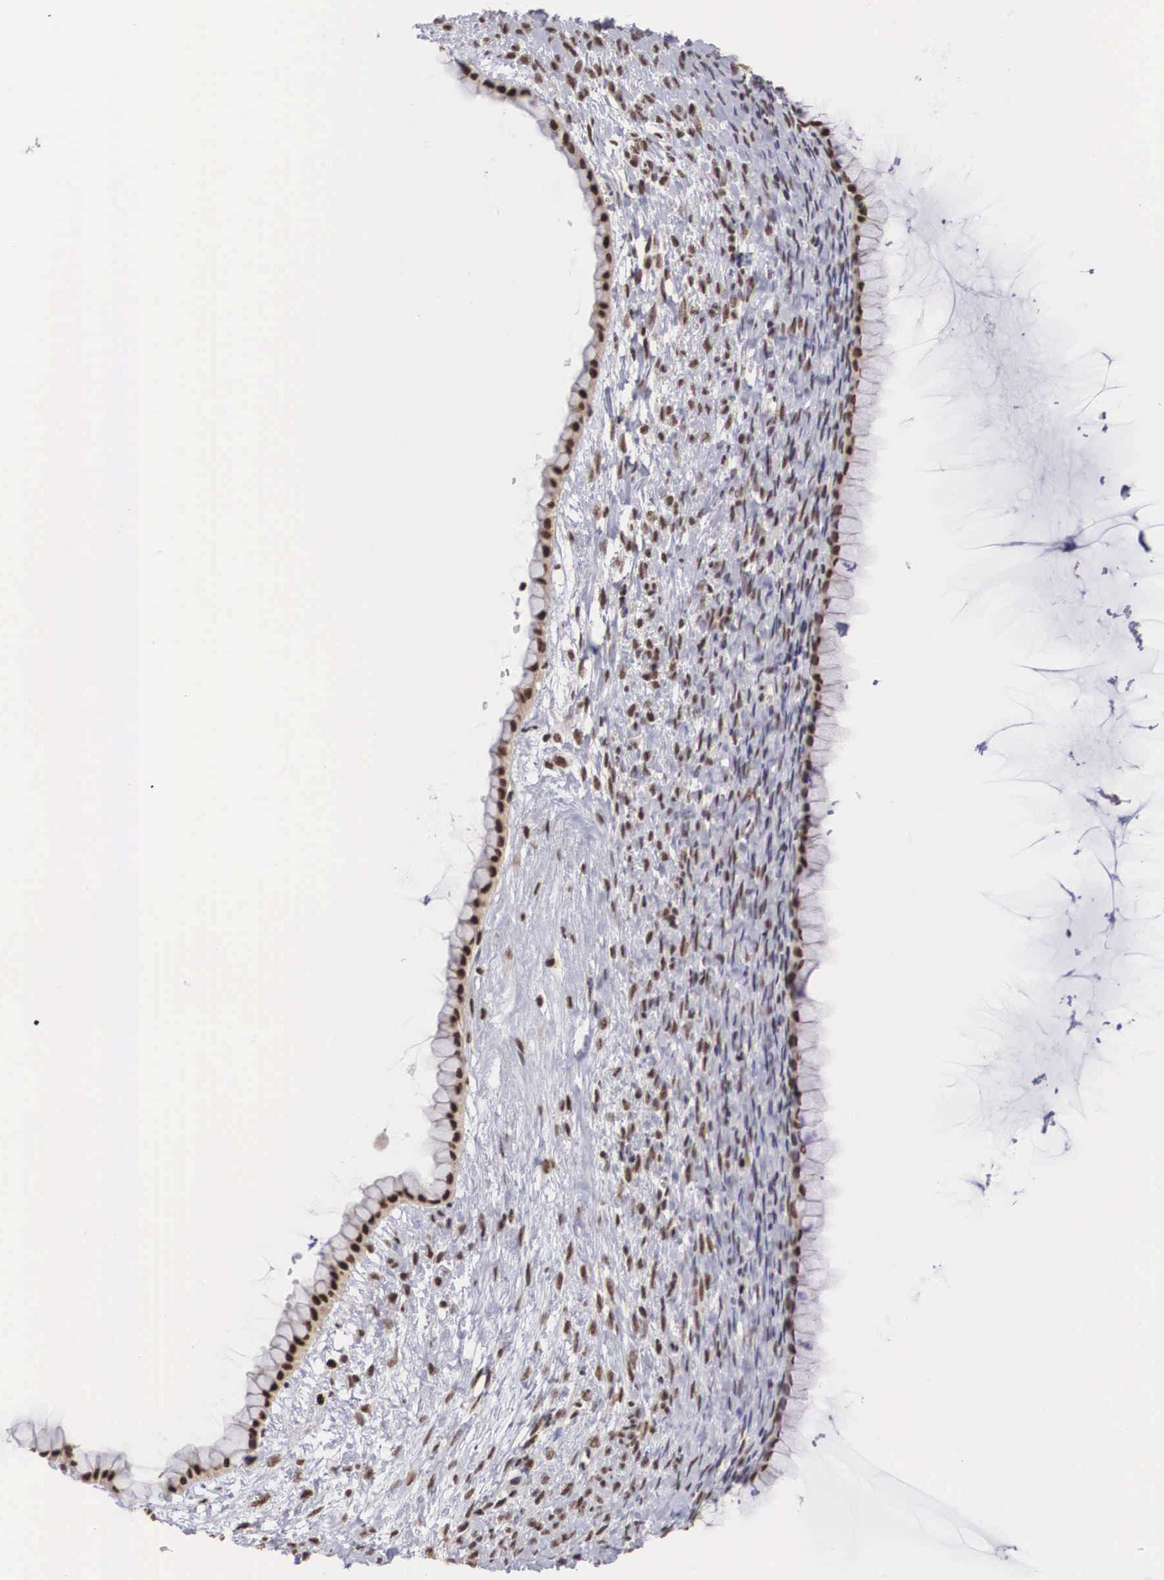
{"staining": {"intensity": "strong", "quantity": ">75%", "location": "nuclear"}, "tissue": "ovarian cancer", "cell_type": "Tumor cells", "image_type": "cancer", "snomed": [{"axis": "morphology", "description": "Cystadenocarcinoma, mucinous, NOS"}, {"axis": "topography", "description": "Ovary"}], "caption": "A histopathology image of ovarian cancer (mucinous cystadenocarcinoma) stained for a protein reveals strong nuclear brown staining in tumor cells.", "gene": "HTATSF1", "patient": {"sex": "female", "age": 25}}